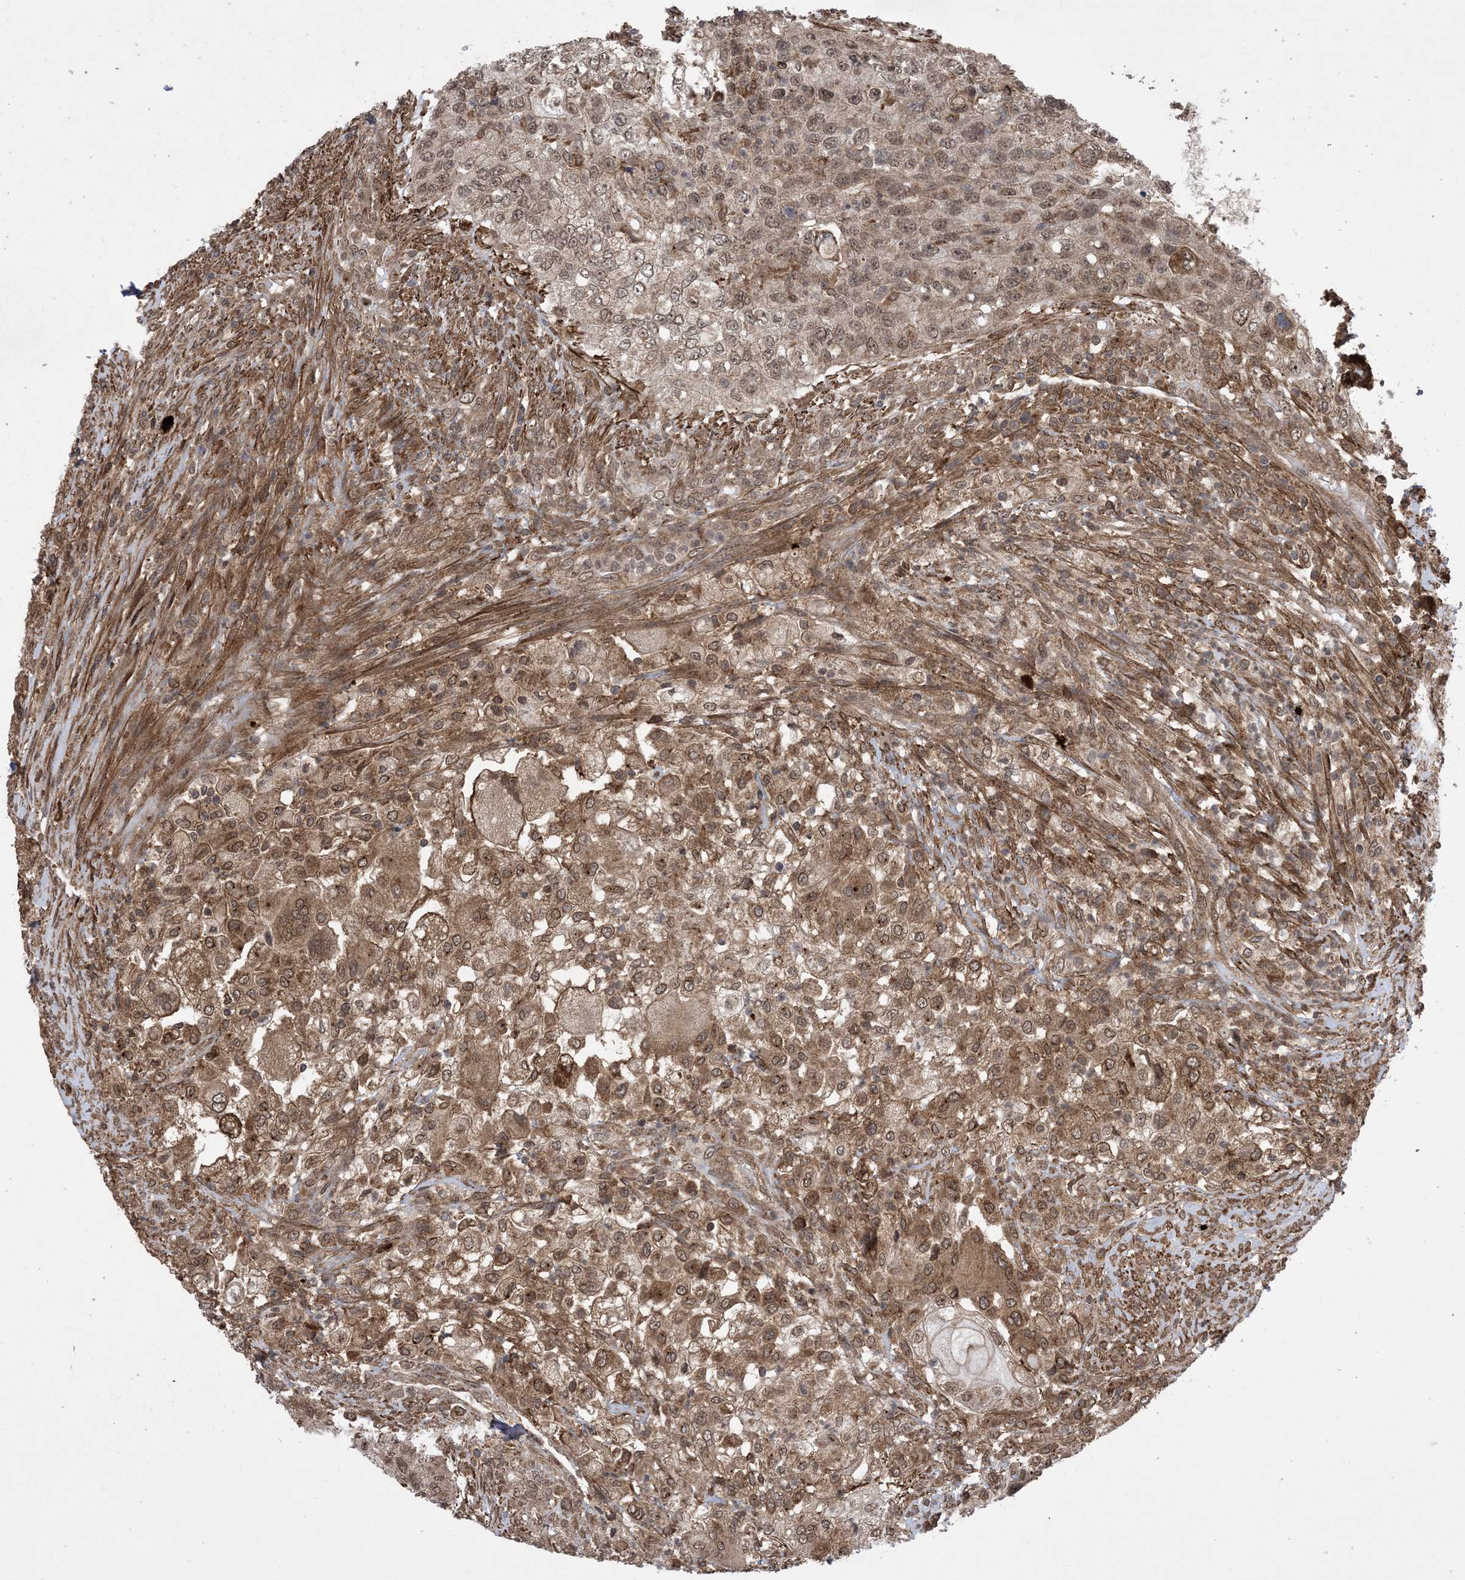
{"staining": {"intensity": "moderate", "quantity": ">75%", "location": "cytoplasmic/membranous,nuclear"}, "tissue": "urothelial cancer", "cell_type": "Tumor cells", "image_type": "cancer", "snomed": [{"axis": "morphology", "description": "Urothelial carcinoma, High grade"}, {"axis": "topography", "description": "Urinary bladder"}], "caption": "A medium amount of moderate cytoplasmic/membranous and nuclear positivity is seen in approximately >75% of tumor cells in urothelial carcinoma (high-grade) tissue. (DAB IHC, brown staining for protein, blue staining for nuclei).", "gene": "ZNF511", "patient": {"sex": "female", "age": 60}}